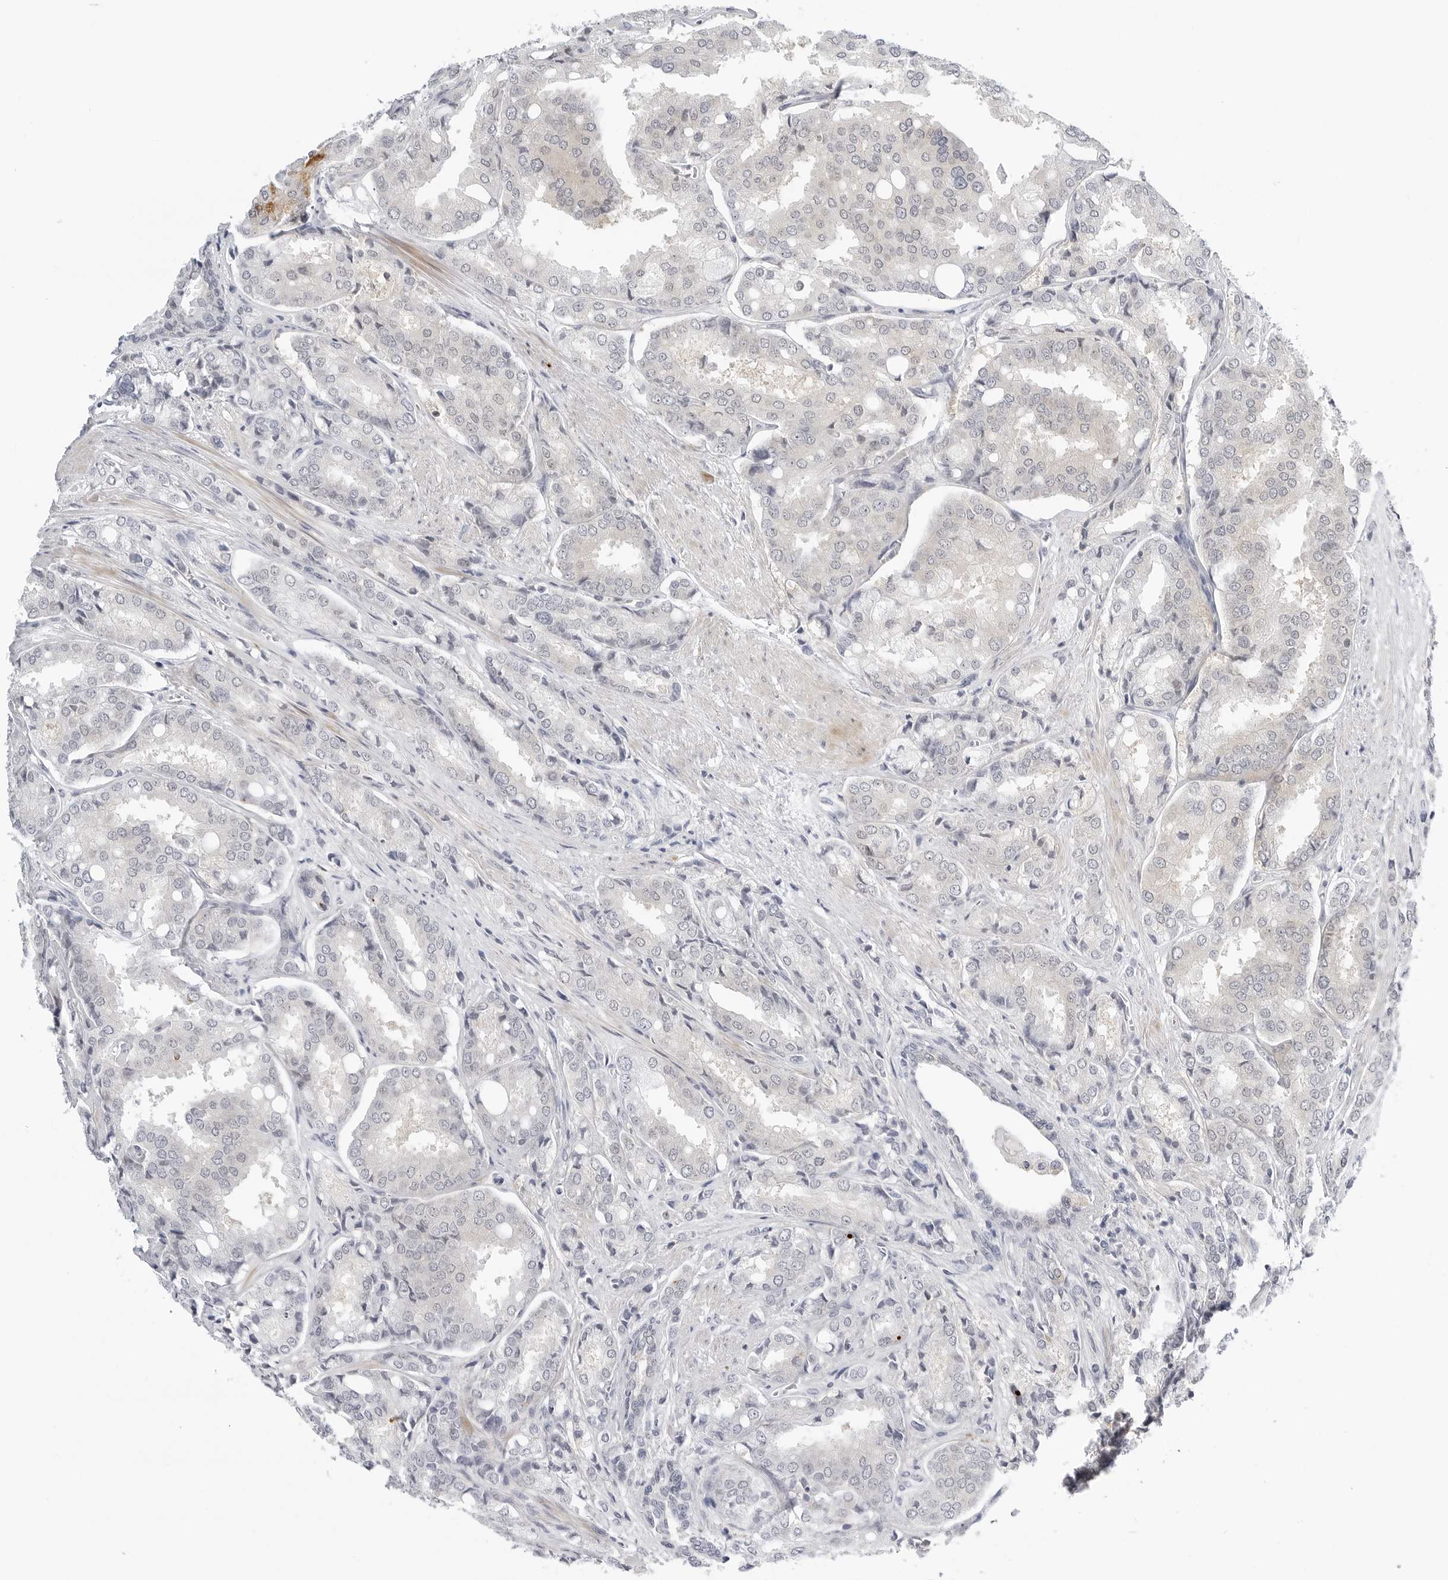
{"staining": {"intensity": "negative", "quantity": "none", "location": "none"}, "tissue": "prostate cancer", "cell_type": "Tumor cells", "image_type": "cancer", "snomed": [{"axis": "morphology", "description": "Adenocarcinoma, High grade"}, {"axis": "topography", "description": "Prostate"}], "caption": "Human high-grade adenocarcinoma (prostate) stained for a protein using immunohistochemistry reveals no expression in tumor cells.", "gene": "MAP2K5", "patient": {"sex": "male", "age": 50}}